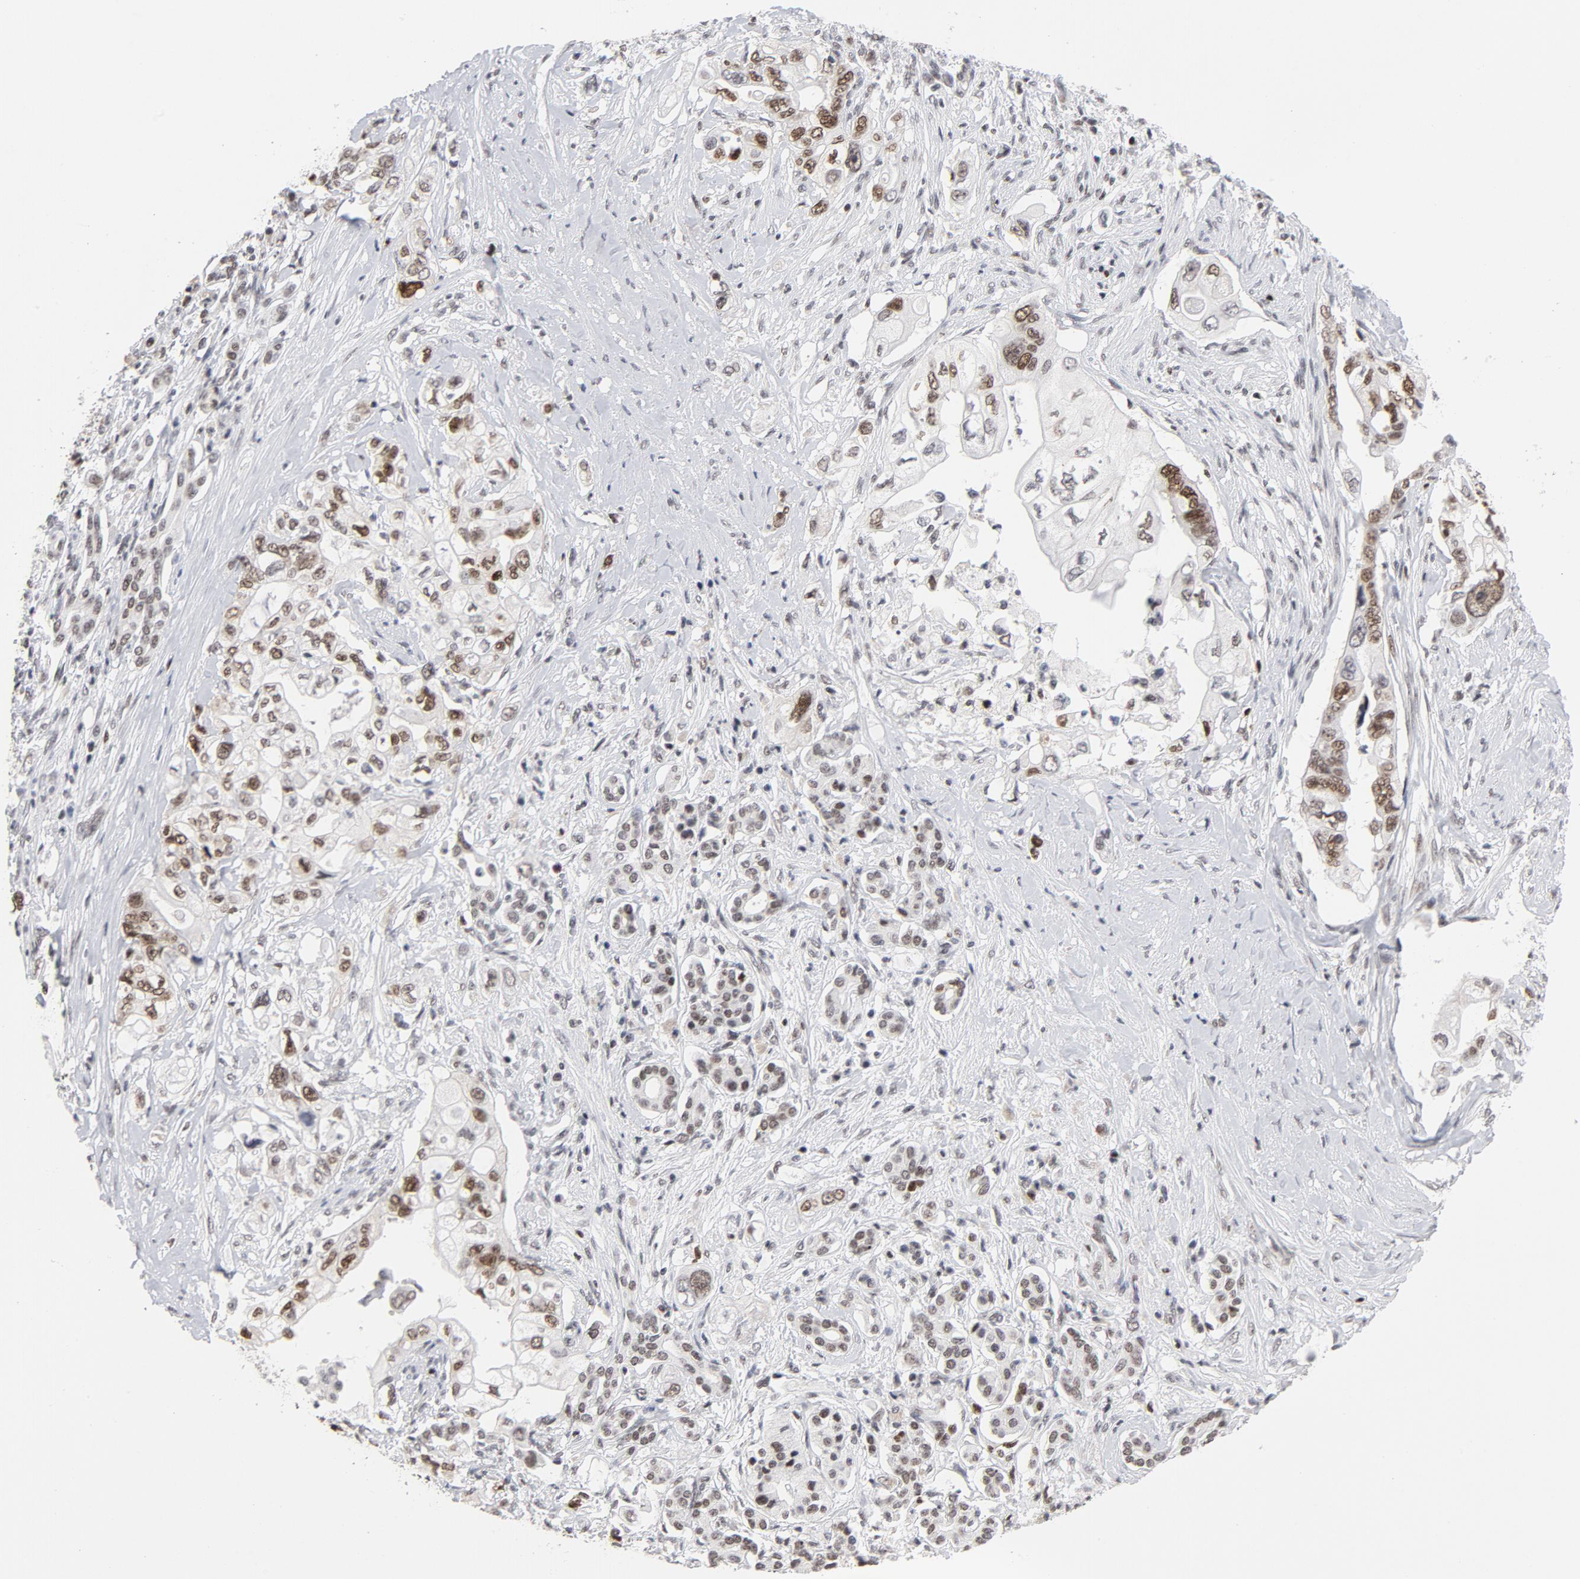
{"staining": {"intensity": "moderate", "quantity": "25%-75%", "location": "nuclear"}, "tissue": "pancreatic cancer", "cell_type": "Tumor cells", "image_type": "cancer", "snomed": [{"axis": "morphology", "description": "Normal tissue, NOS"}, {"axis": "topography", "description": "Pancreas"}], "caption": "Immunohistochemical staining of human pancreatic cancer reveals medium levels of moderate nuclear positivity in about 25%-75% of tumor cells.", "gene": "RFC4", "patient": {"sex": "male", "age": 42}}